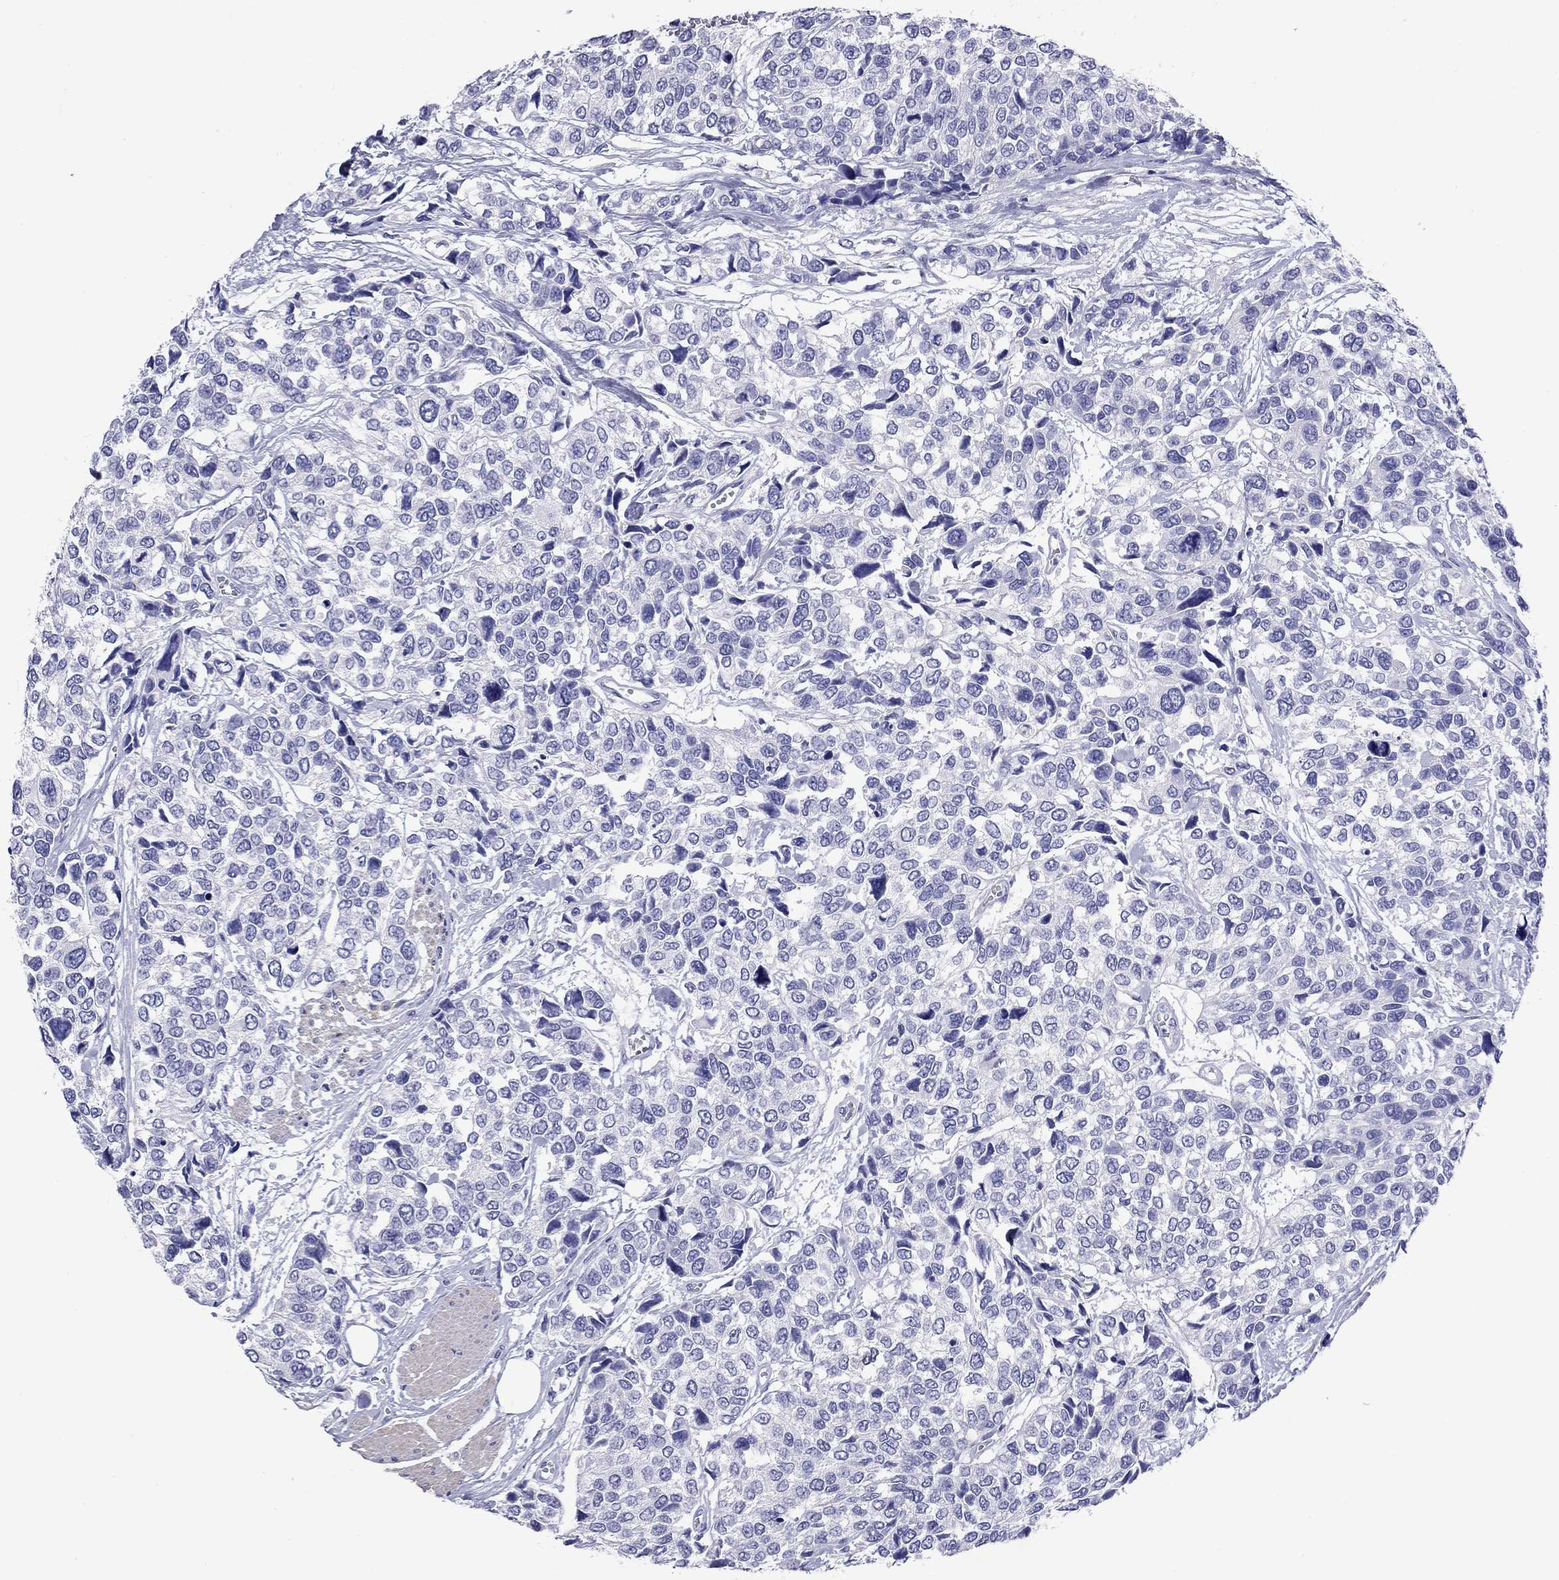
{"staining": {"intensity": "negative", "quantity": "none", "location": "none"}, "tissue": "urothelial cancer", "cell_type": "Tumor cells", "image_type": "cancer", "snomed": [{"axis": "morphology", "description": "Urothelial carcinoma, High grade"}, {"axis": "topography", "description": "Urinary bladder"}], "caption": "Immunohistochemistry (IHC) photomicrograph of neoplastic tissue: urothelial carcinoma (high-grade) stained with DAB (3,3'-diaminobenzidine) reveals no significant protein expression in tumor cells.", "gene": "KIAA2012", "patient": {"sex": "male", "age": 77}}